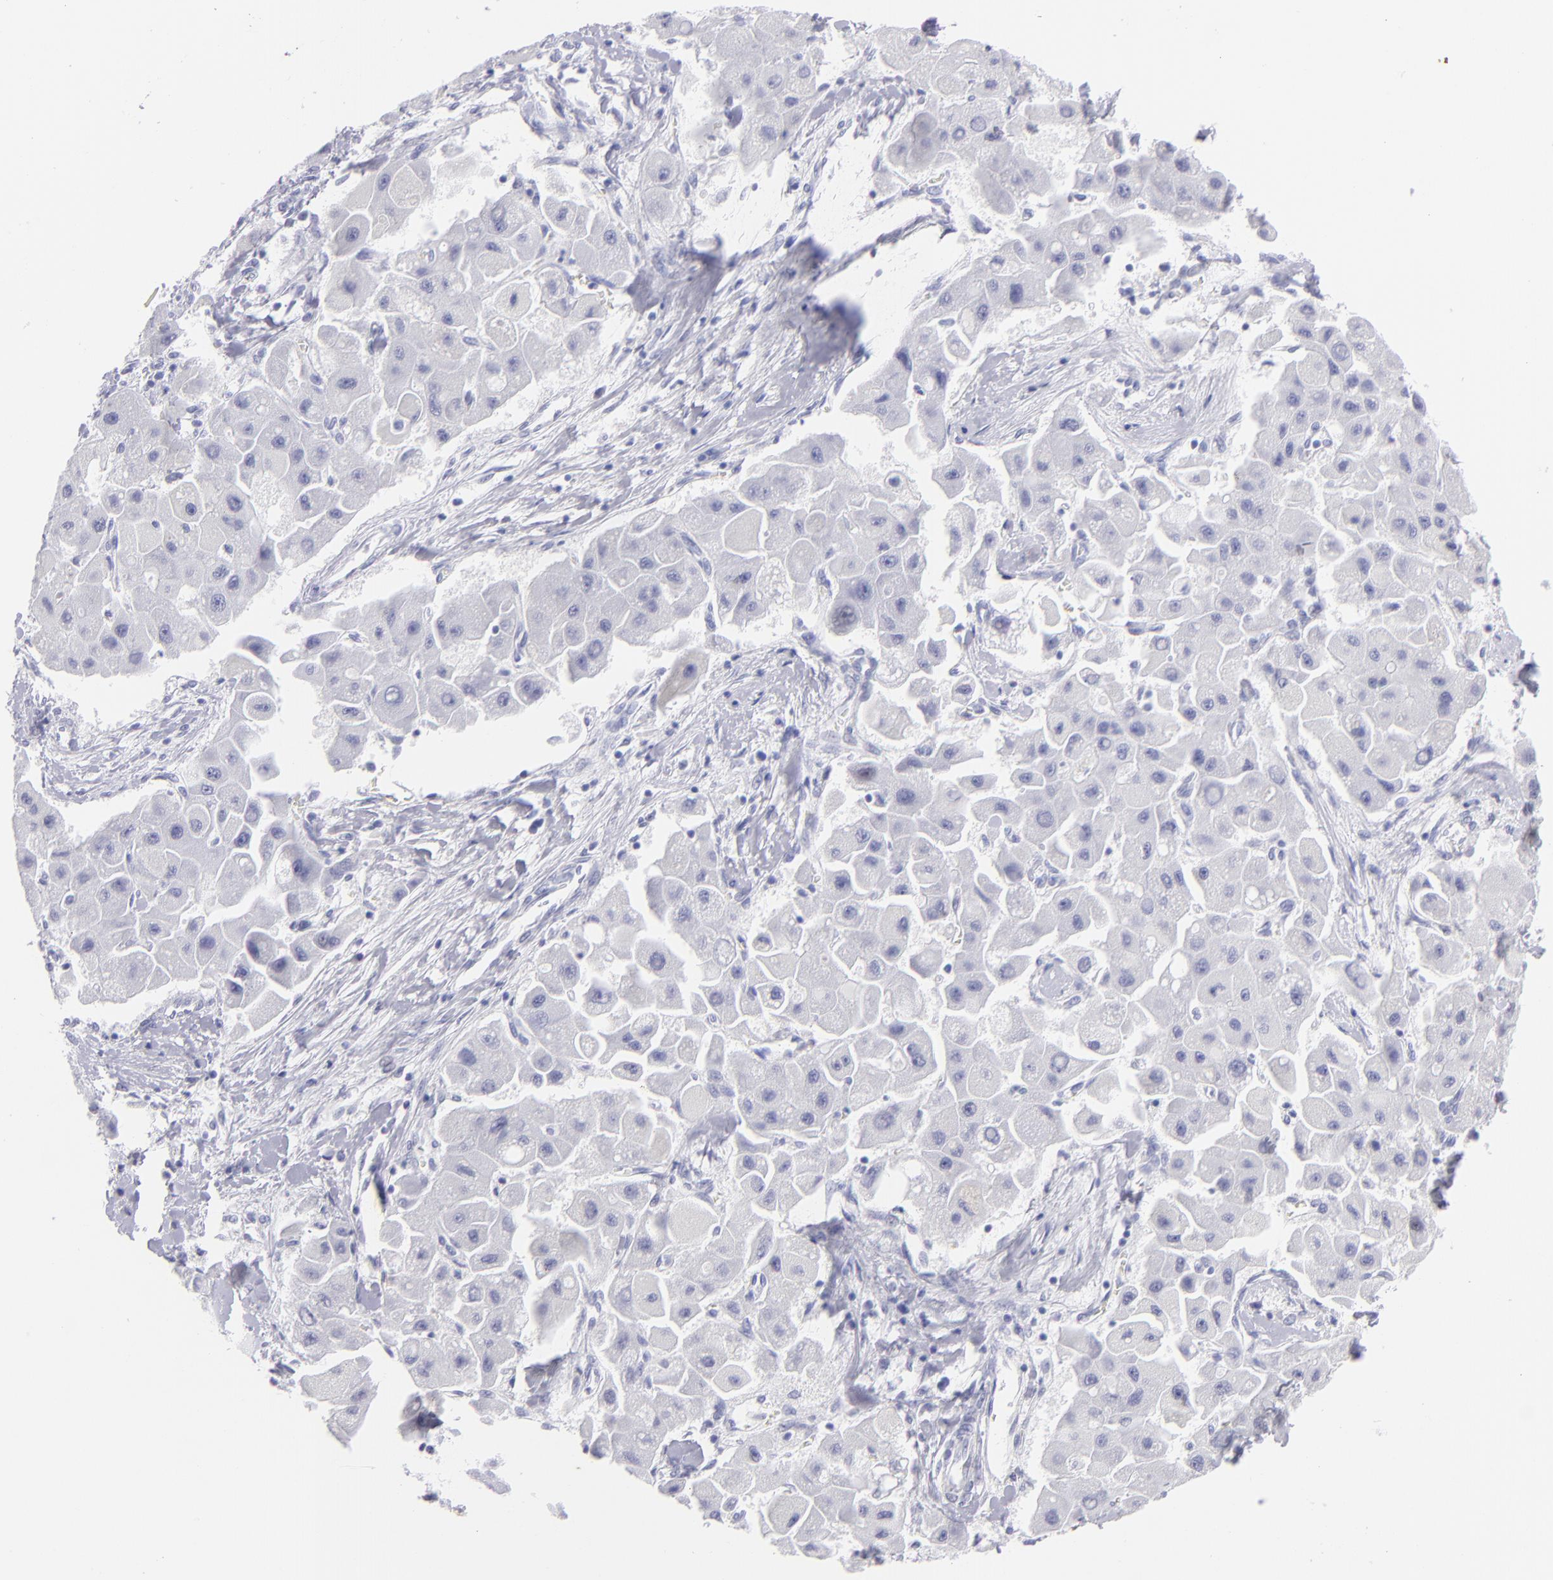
{"staining": {"intensity": "negative", "quantity": "none", "location": "none"}, "tissue": "liver cancer", "cell_type": "Tumor cells", "image_type": "cancer", "snomed": [{"axis": "morphology", "description": "Carcinoma, Hepatocellular, NOS"}, {"axis": "topography", "description": "Liver"}], "caption": "The image shows no staining of tumor cells in hepatocellular carcinoma (liver).", "gene": "SLC1A2", "patient": {"sex": "male", "age": 24}}